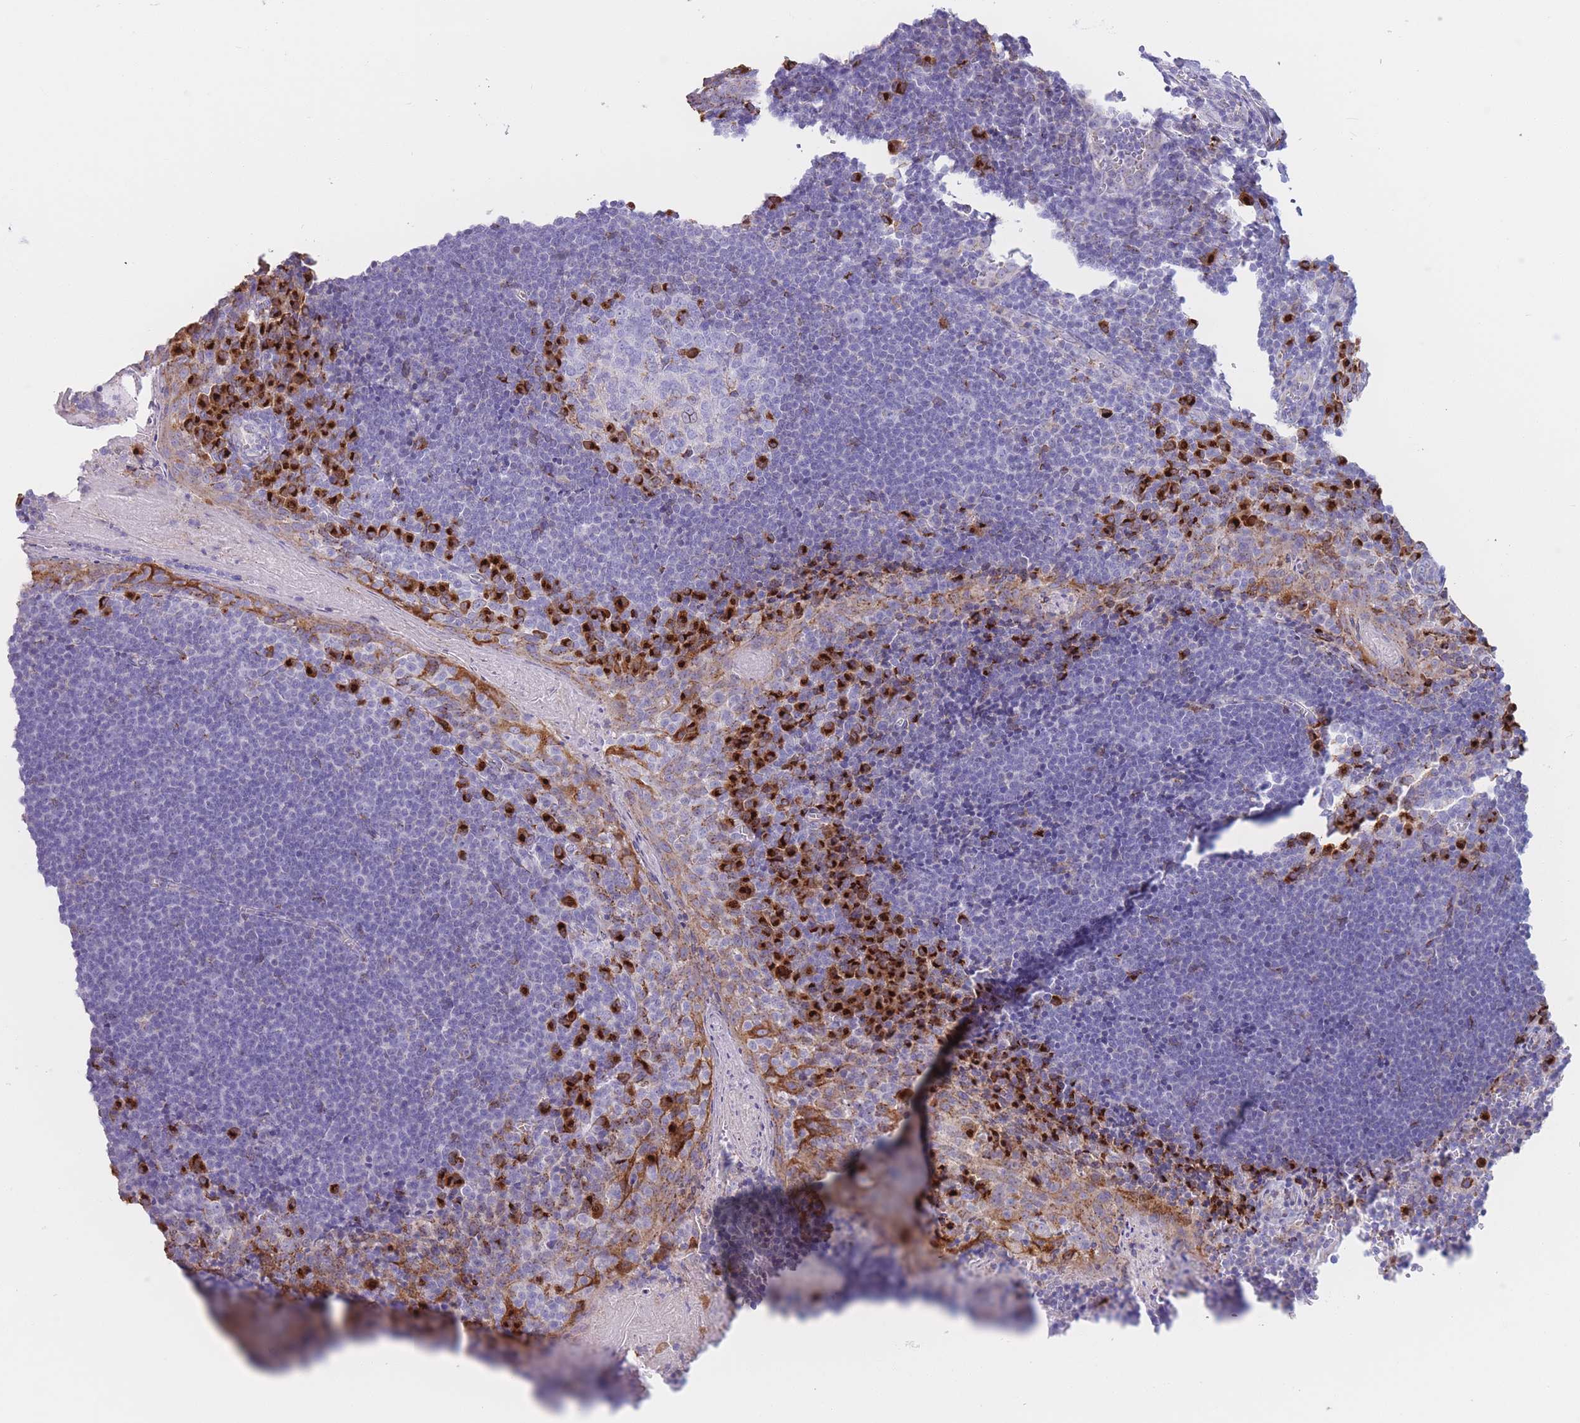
{"staining": {"intensity": "strong", "quantity": "<25%", "location": "cytoplasmic/membranous"}, "tissue": "tonsil", "cell_type": "Germinal center cells", "image_type": "normal", "snomed": [{"axis": "morphology", "description": "Normal tissue, NOS"}, {"axis": "topography", "description": "Tonsil"}], "caption": "Brown immunohistochemical staining in normal human tonsil demonstrates strong cytoplasmic/membranous staining in approximately <25% of germinal center cells.", "gene": "MRPL30", "patient": {"sex": "male", "age": 27}}